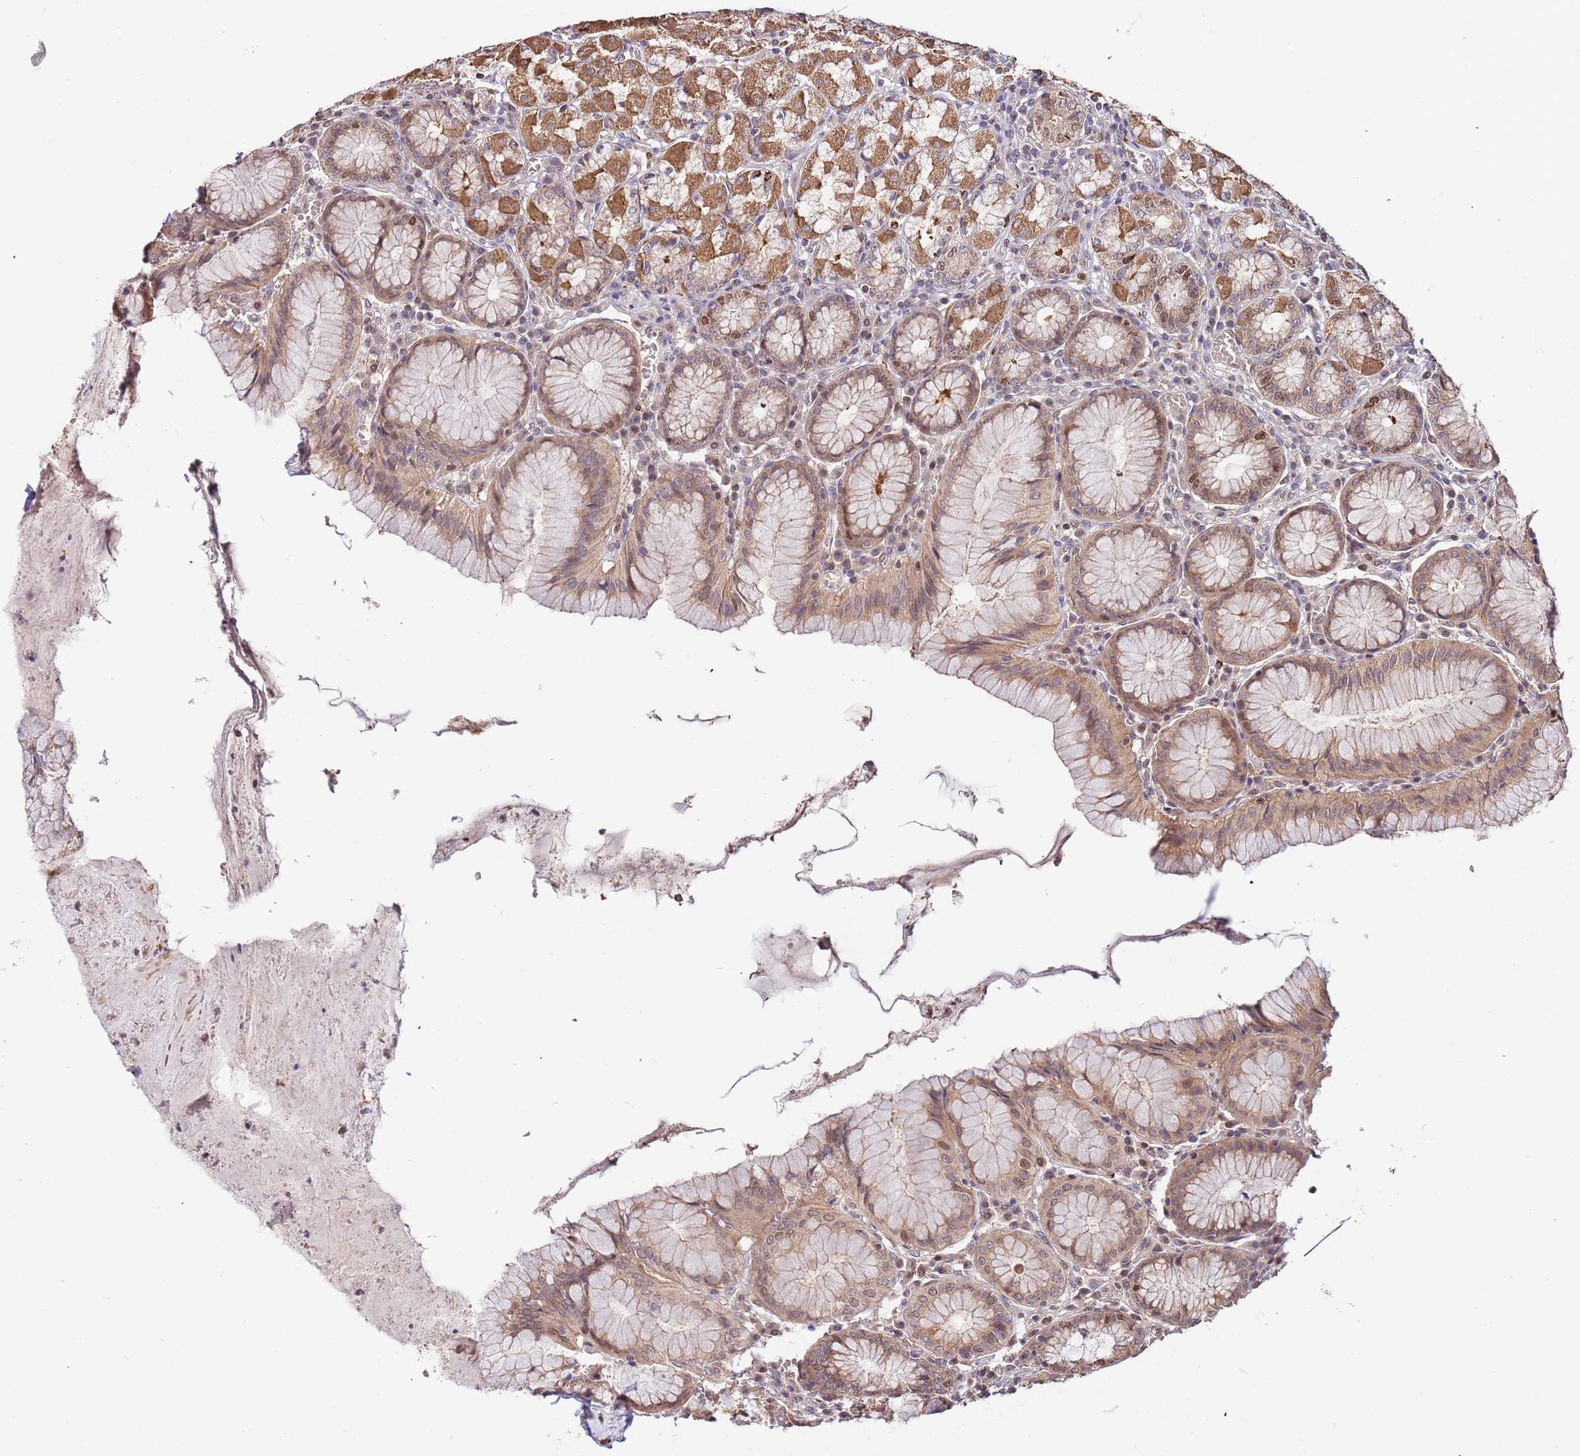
{"staining": {"intensity": "moderate", "quantity": ">75%", "location": "cytoplasmic/membranous,nuclear"}, "tissue": "stomach", "cell_type": "Glandular cells", "image_type": "normal", "snomed": [{"axis": "morphology", "description": "Normal tissue, NOS"}, {"axis": "topography", "description": "Stomach"}], "caption": "This photomicrograph demonstrates immunohistochemistry staining of benign human stomach, with medium moderate cytoplasmic/membranous,nuclear positivity in about >75% of glandular cells.", "gene": "RIF1", "patient": {"sex": "male", "age": 55}}